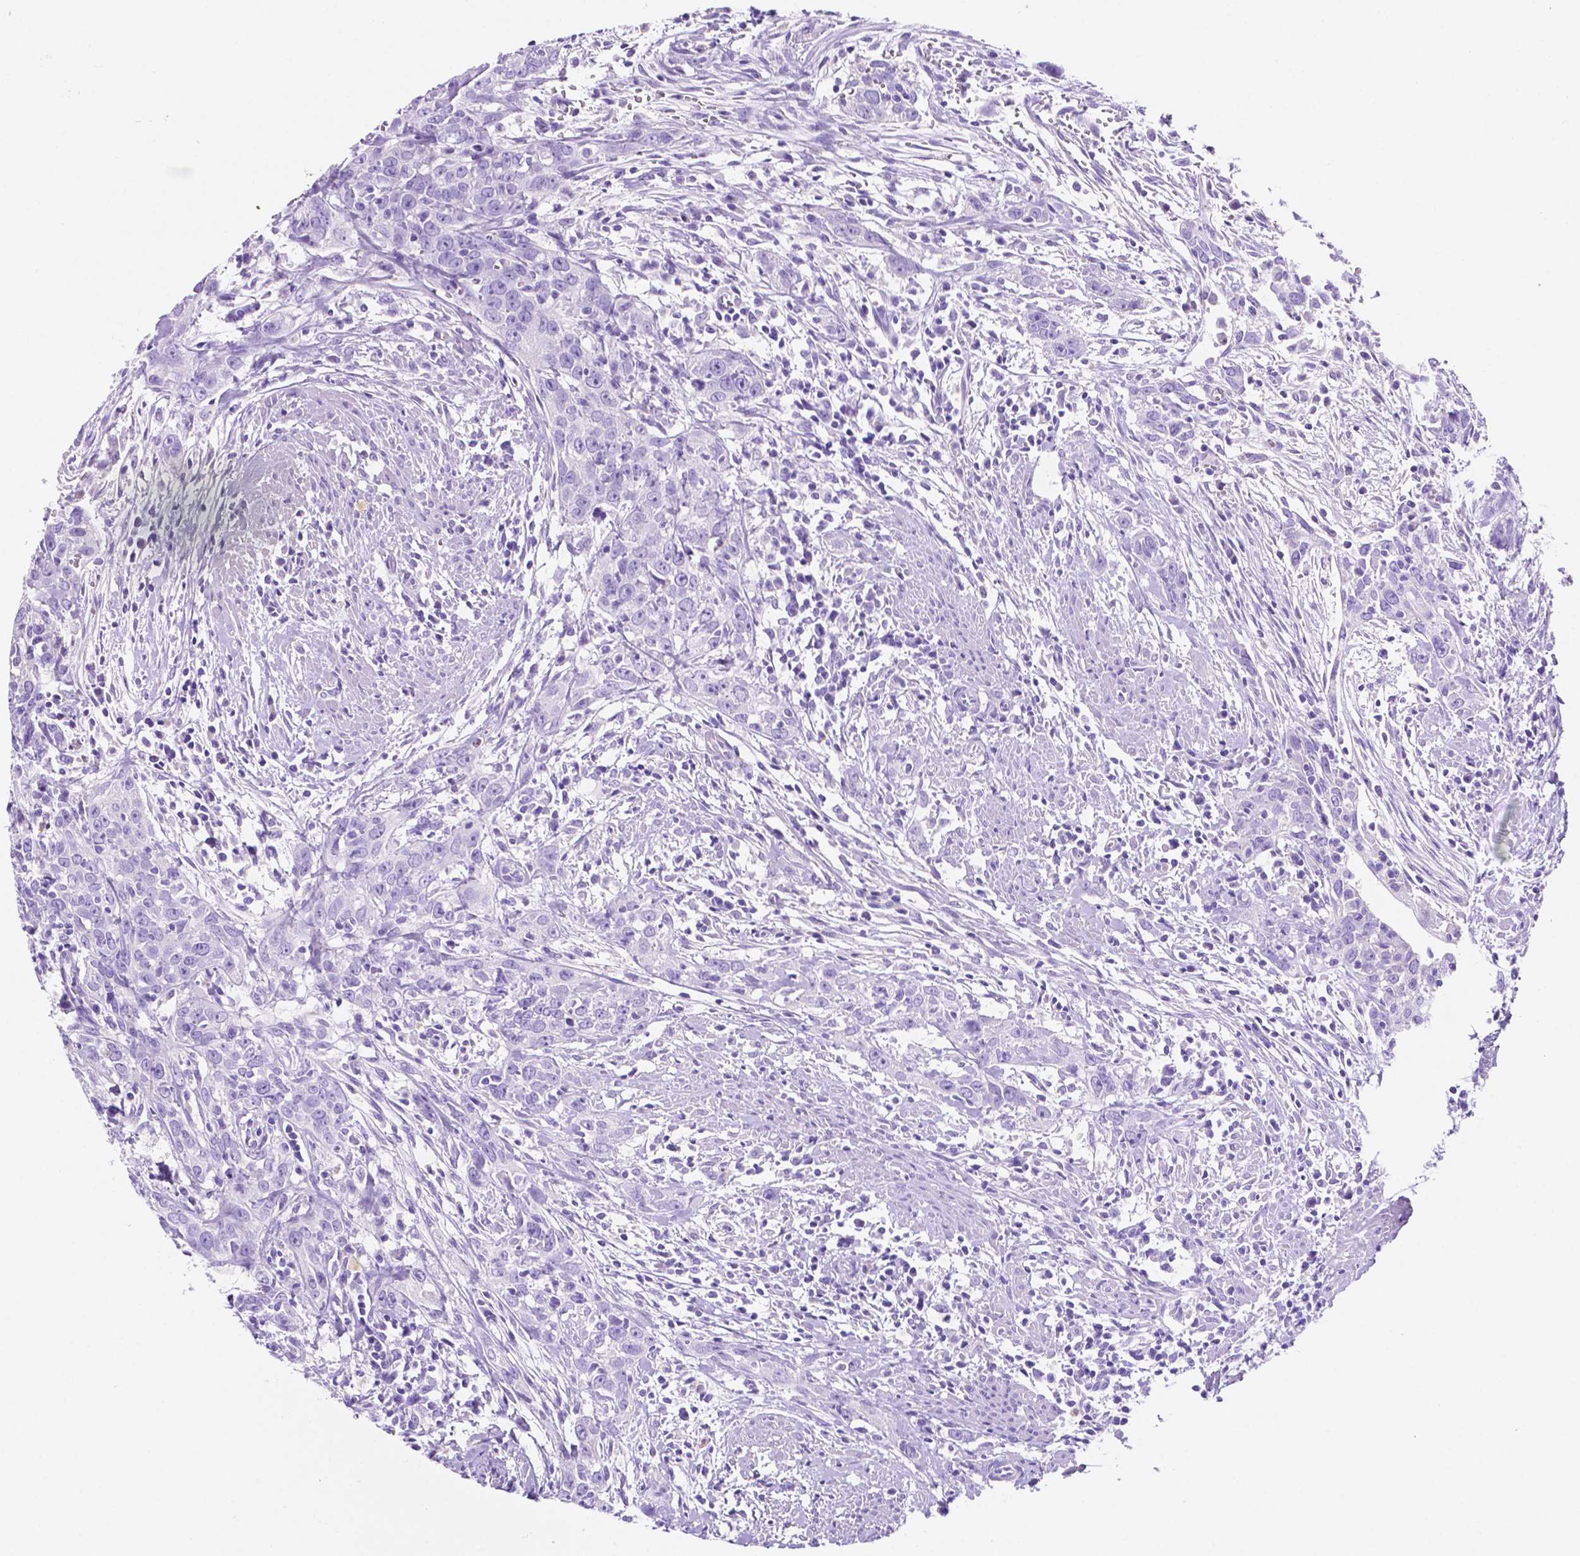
{"staining": {"intensity": "negative", "quantity": "none", "location": "none"}, "tissue": "urothelial cancer", "cell_type": "Tumor cells", "image_type": "cancer", "snomed": [{"axis": "morphology", "description": "Urothelial carcinoma, High grade"}, {"axis": "topography", "description": "Urinary bladder"}], "caption": "Micrograph shows no protein expression in tumor cells of urothelial carcinoma (high-grade) tissue.", "gene": "FOXB2", "patient": {"sex": "male", "age": 83}}